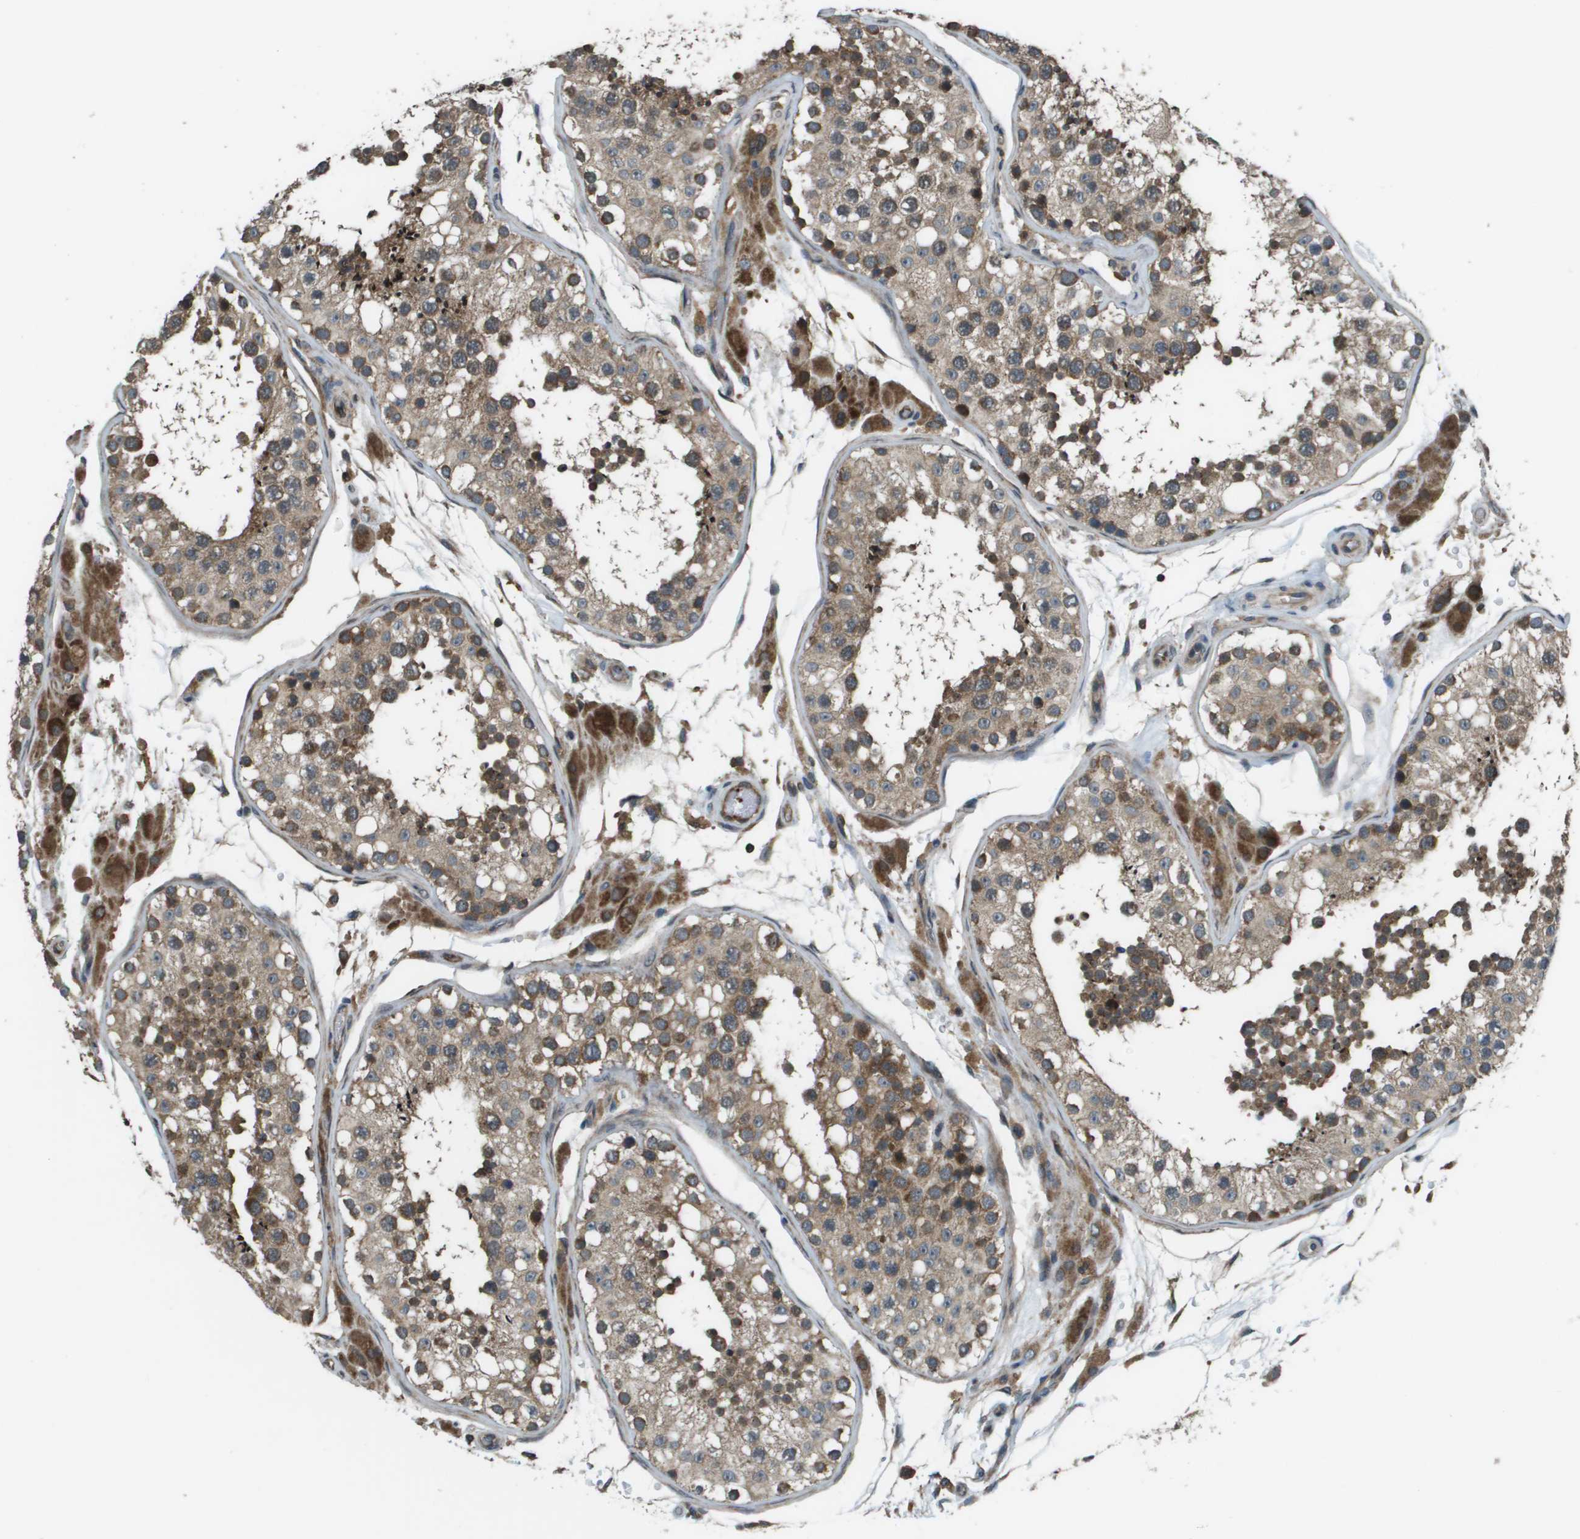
{"staining": {"intensity": "moderate", "quantity": ">75%", "location": "cytoplasmic/membranous"}, "tissue": "testis", "cell_type": "Cells in seminiferous ducts", "image_type": "normal", "snomed": [{"axis": "morphology", "description": "Normal tissue, NOS"}, {"axis": "topography", "description": "Testis"}, {"axis": "topography", "description": "Epididymis"}], "caption": "Protein staining demonstrates moderate cytoplasmic/membranous expression in approximately >75% of cells in seminiferous ducts in unremarkable testis. (Brightfield microscopy of DAB IHC at high magnification).", "gene": "PLPBP", "patient": {"sex": "male", "age": 26}}